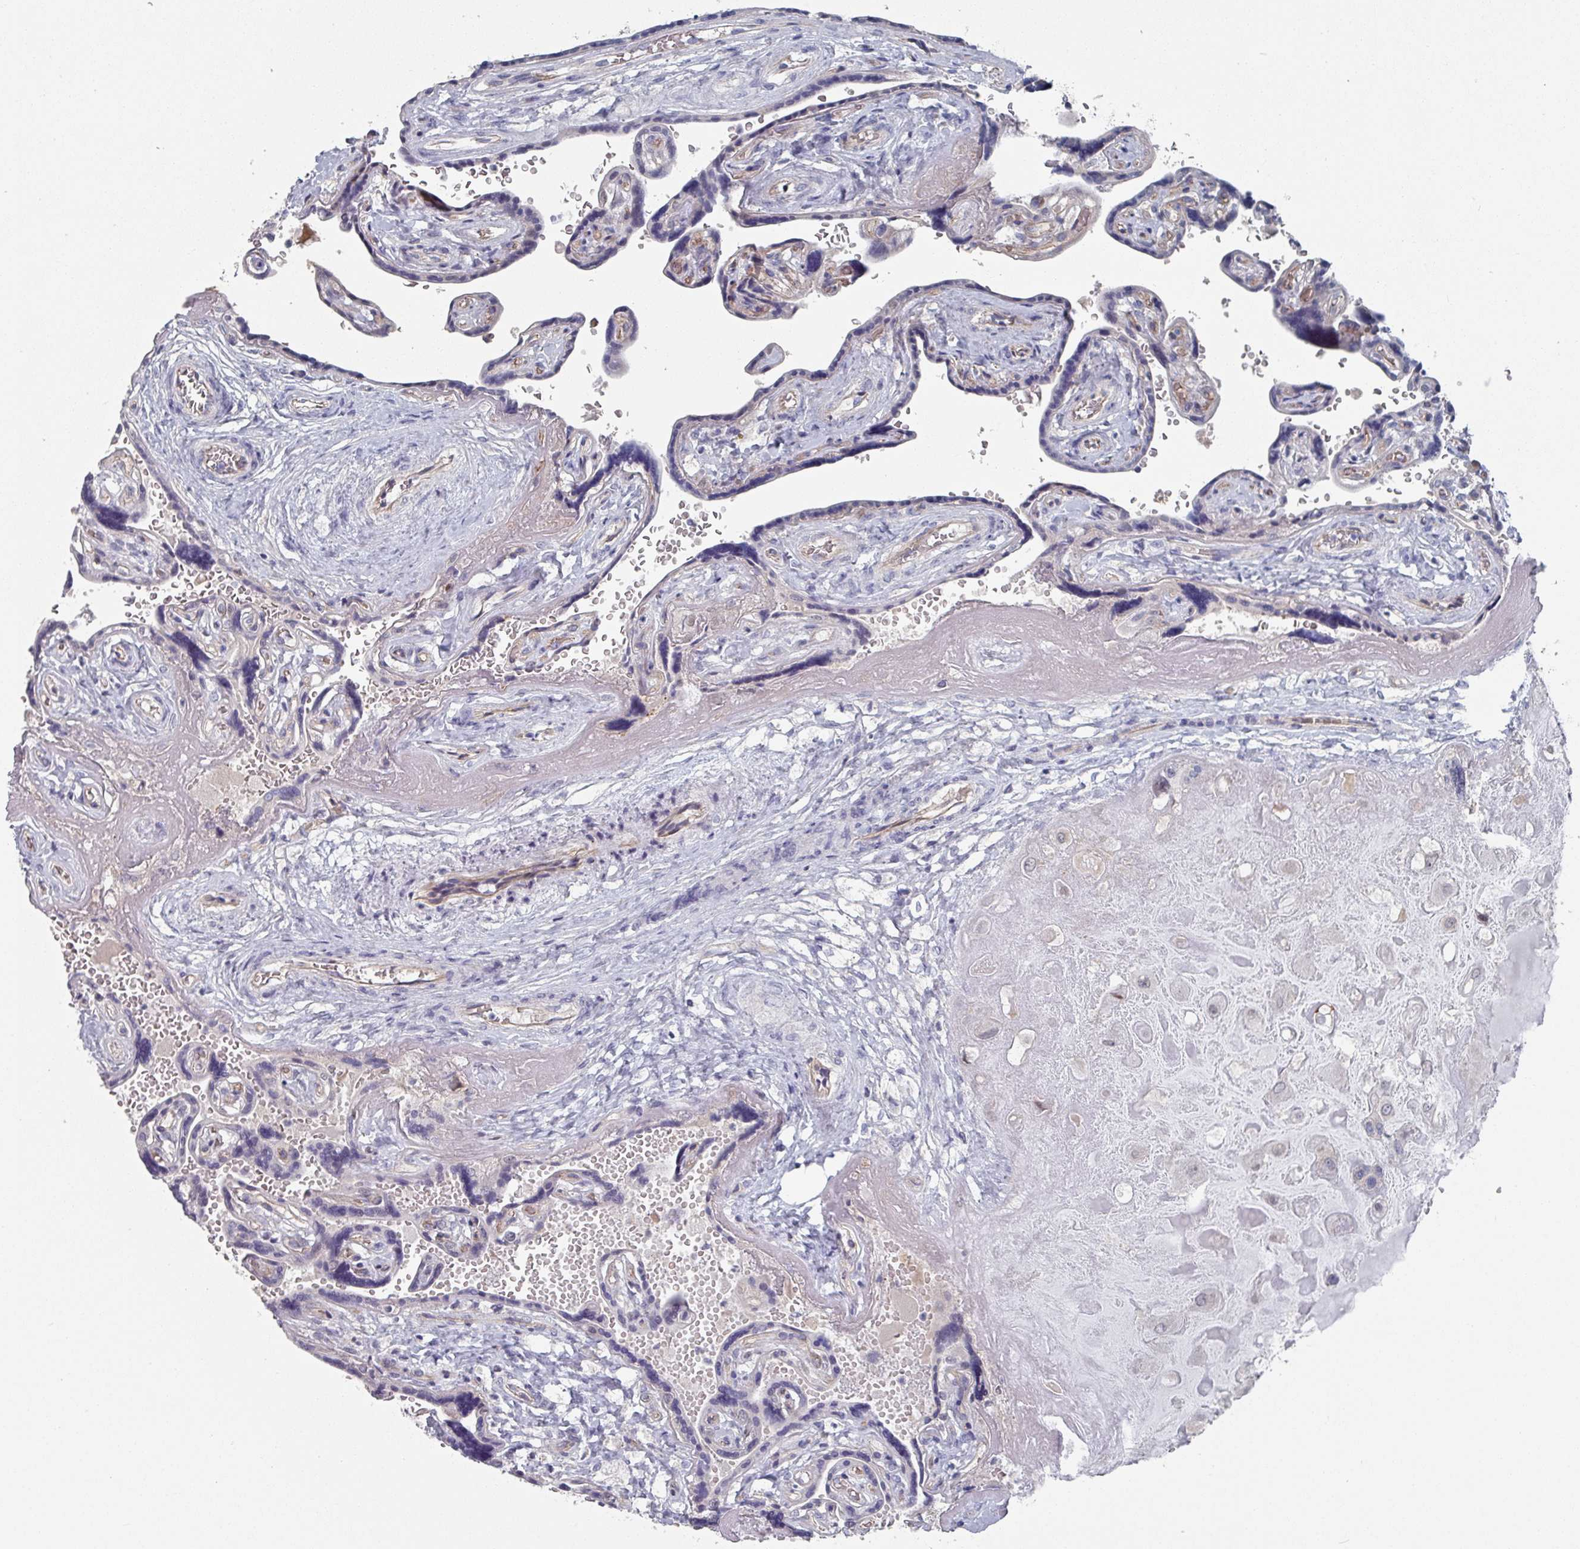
{"staining": {"intensity": "negative", "quantity": "none", "location": "none"}, "tissue": "placenta", "cell_type": "Decidual cells", "image_type": "normal", "snomed": [{"axis": "morphology", "description": "Normal tissue, NOS"}, {"axis": "topography", "description": "Placenta"}], "caption": "Normal placenta was stained to show a protein in brown. There is no significant staining in decidual cells. The staining is performed using DAB brown chromogen with nuclei counter-stained in using hematoxylin.", "gene": "EFL1", "patient": {"sex": "female", "age": 32}}